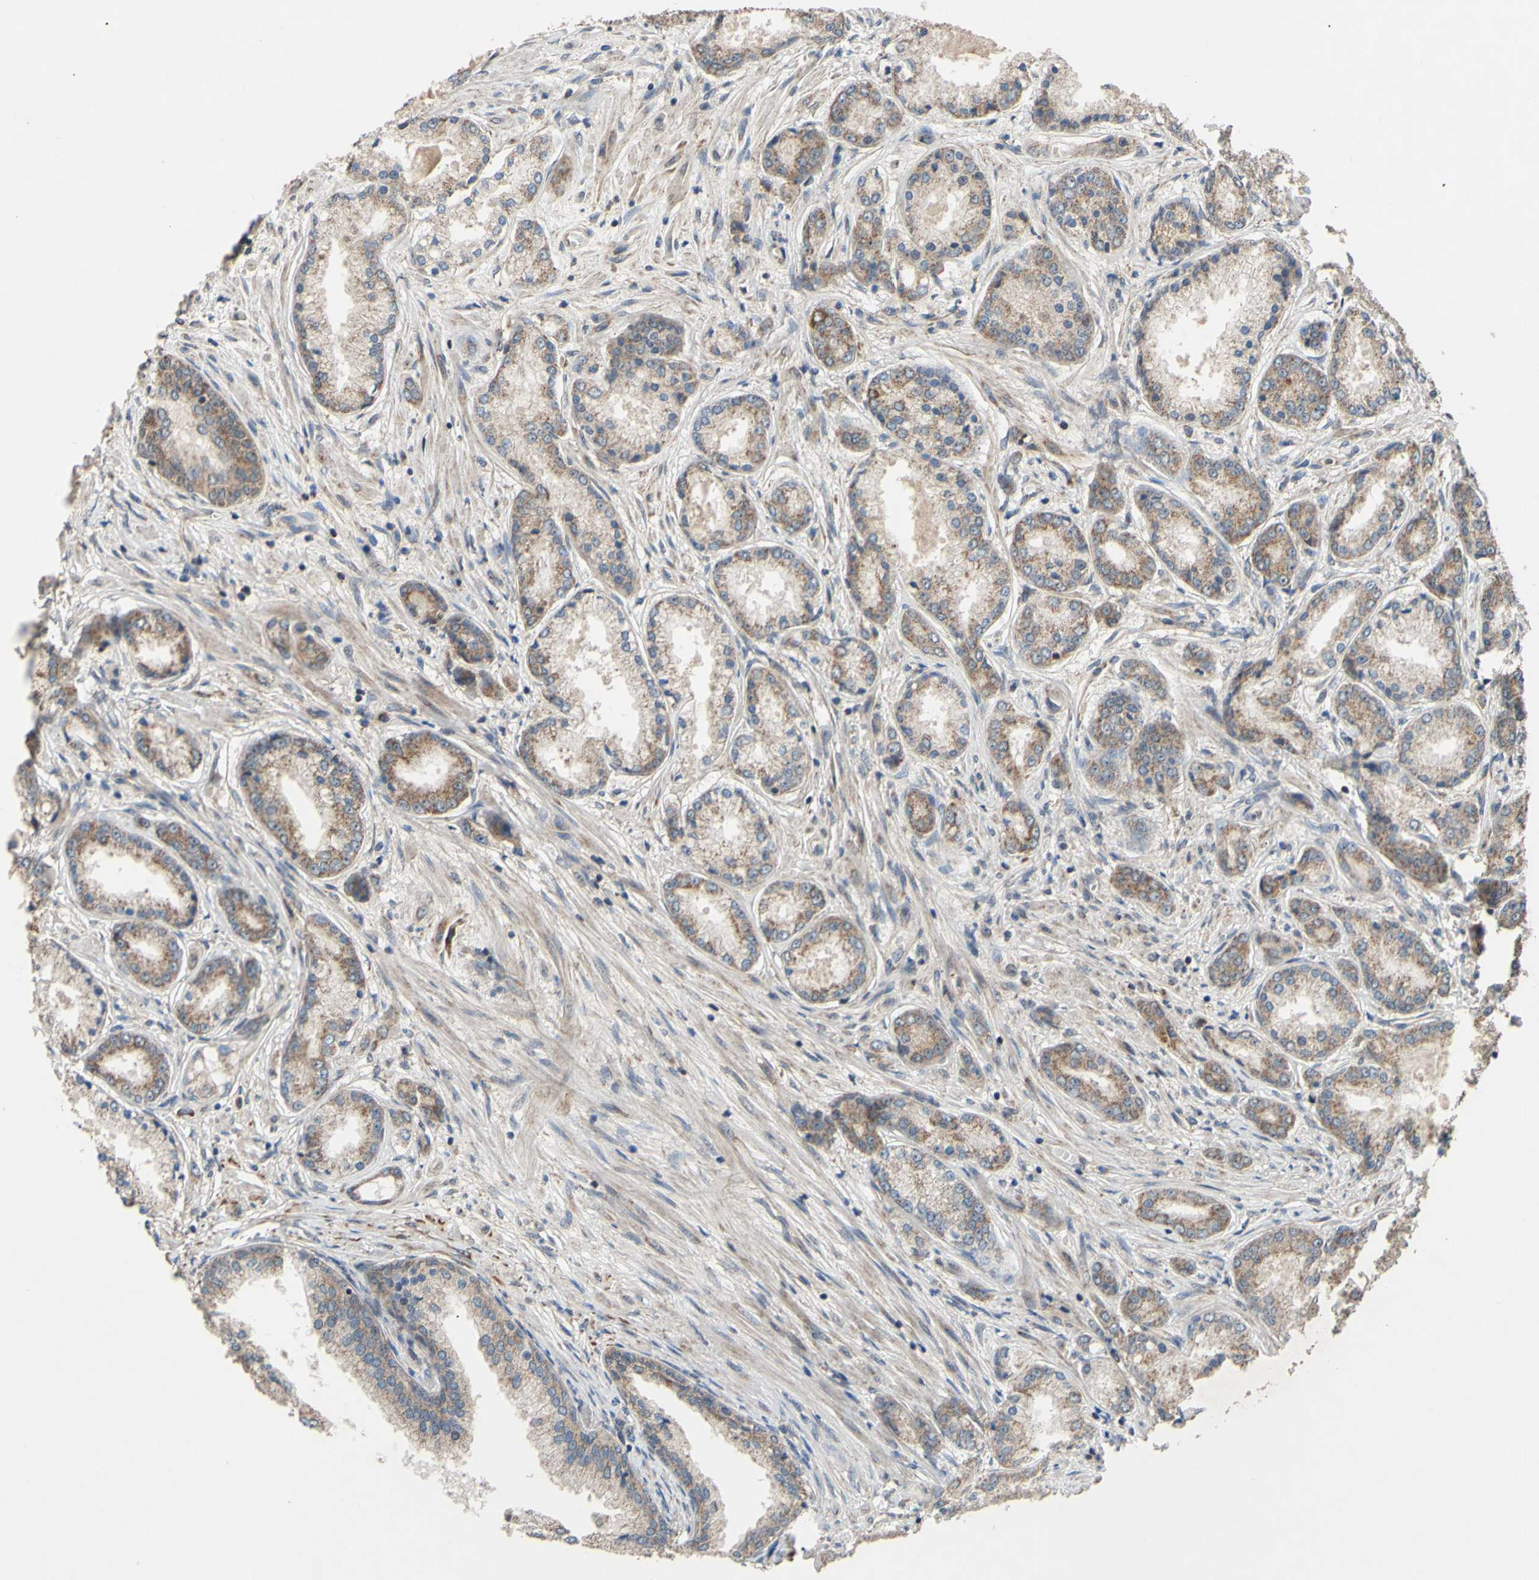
{"staining": {"intensity": "moderate", "quantity": ">75%", "location": "cytoplasmic/membranous"}, "tissue": "prostate cancer", "cell_type": "Tumor cells", "image_type": "cancer", "snomed": [{"axis": "morphology", "description": "Adenocarcinoma, High grade"}, {"axis": "topography", "description": "Prostate"}], "caption": "The image shows a brown stain indicating the presence of a protein in the cytoplasmic/membranous of tumor cells in prostate adenocarcinoma (high-grade).", "gene": "CD164", "patient": {"sex": "male", "age": 59}}